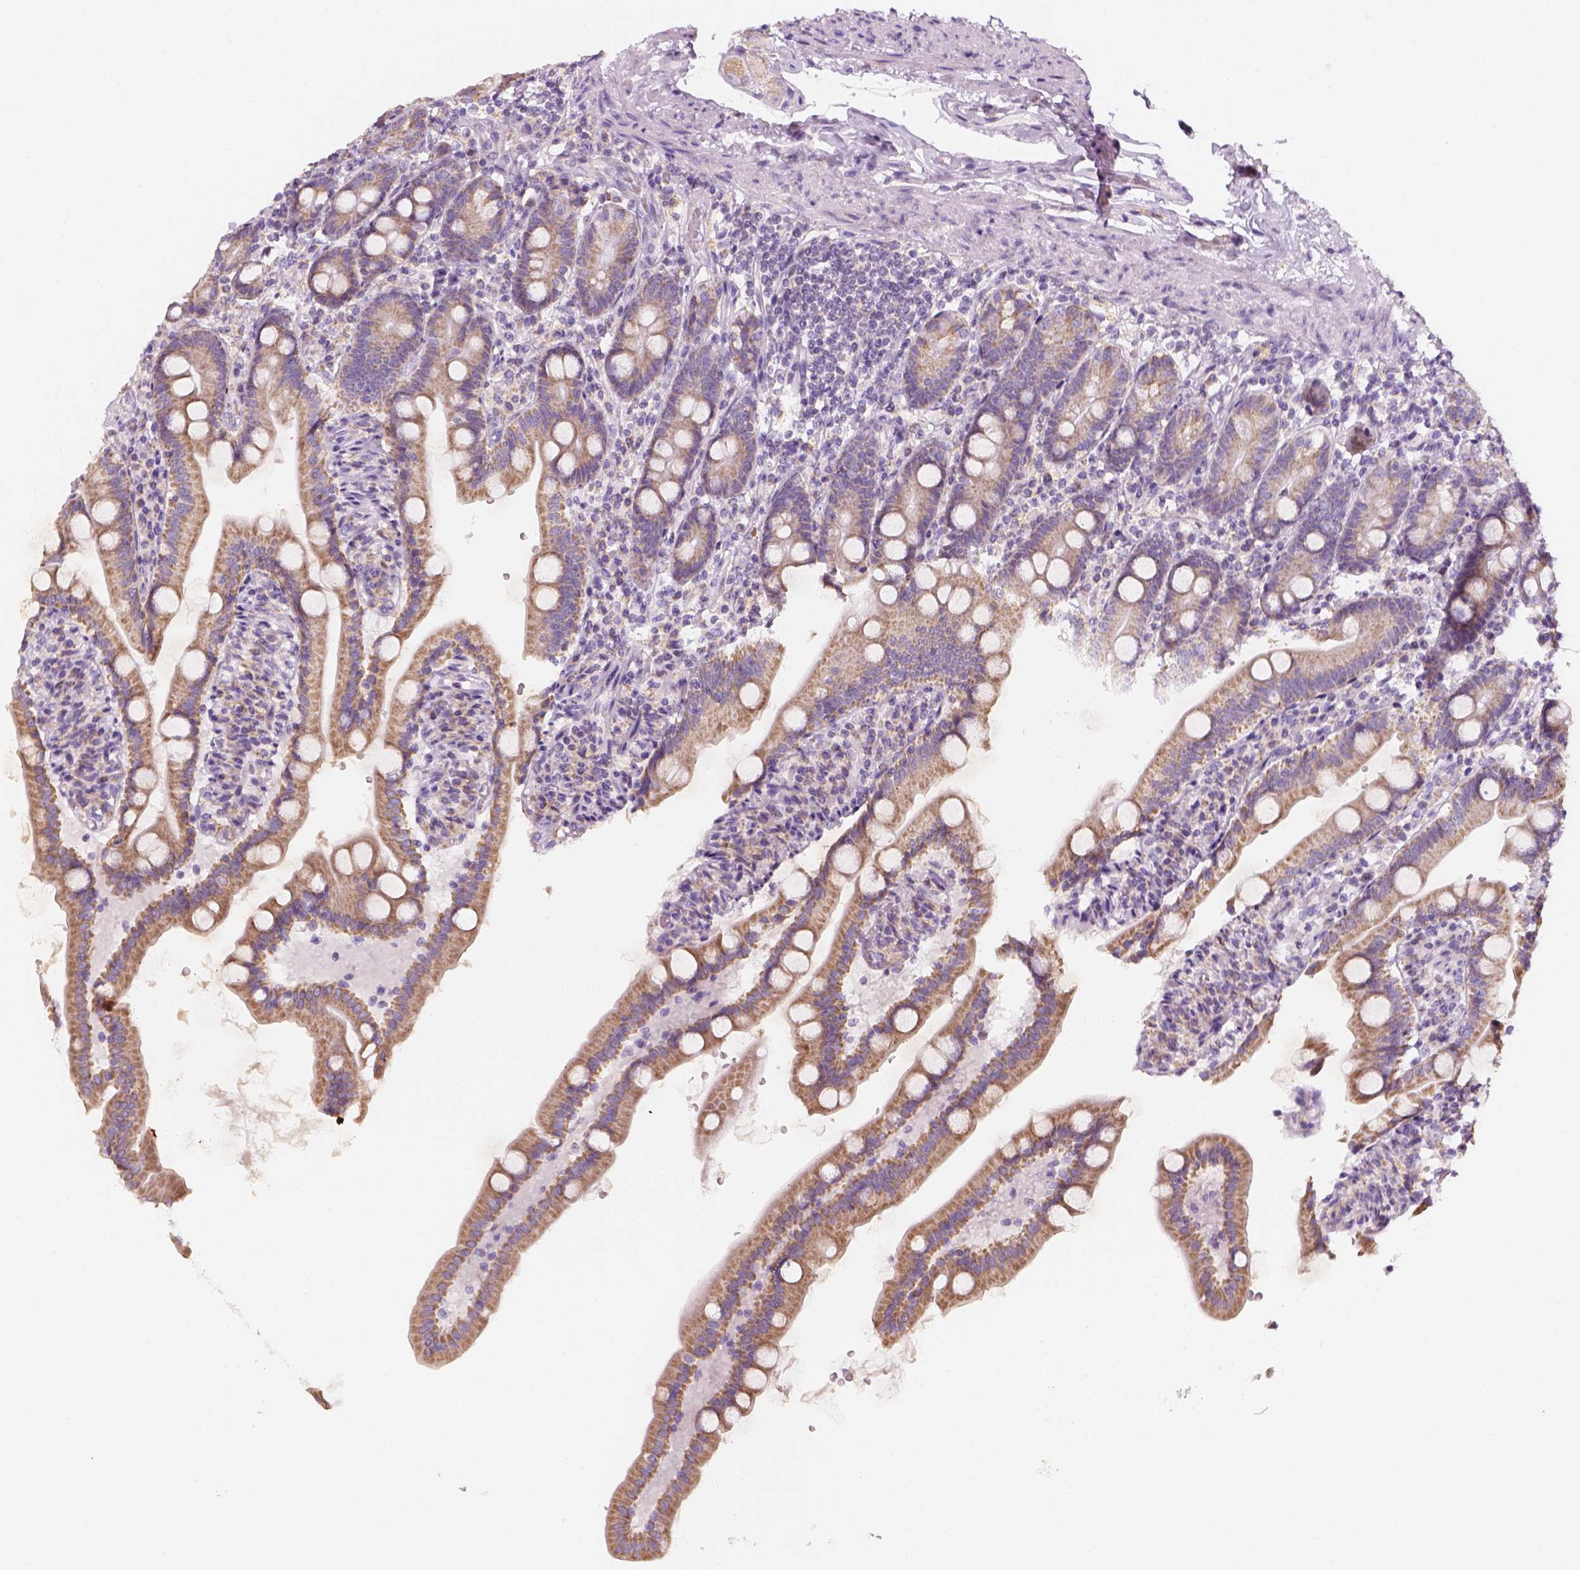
{"staining": {"intensity": "moderate", "quantity": ">75%", "location": "cytoplasmic/membranous"}, "tissue": "duodenum", "cell_type": "Glandular cells", "image_type": "normal", "snomed": [{"axis": "morphology", "description": "Normal tissue, NOS"}, {"axis": "topography", "description": "Duodenum"}], "caption": "Immunohistochemical staining of normal human duodenum shows >75% levels of moderate cytoplasmic/membranous protein positivity in about >75% of glandular cells. (Brightfield microscopy of DAB IHC at high magnification).", "gene": "AWAT2", "patient": {"sex": "female", "age": 67}}